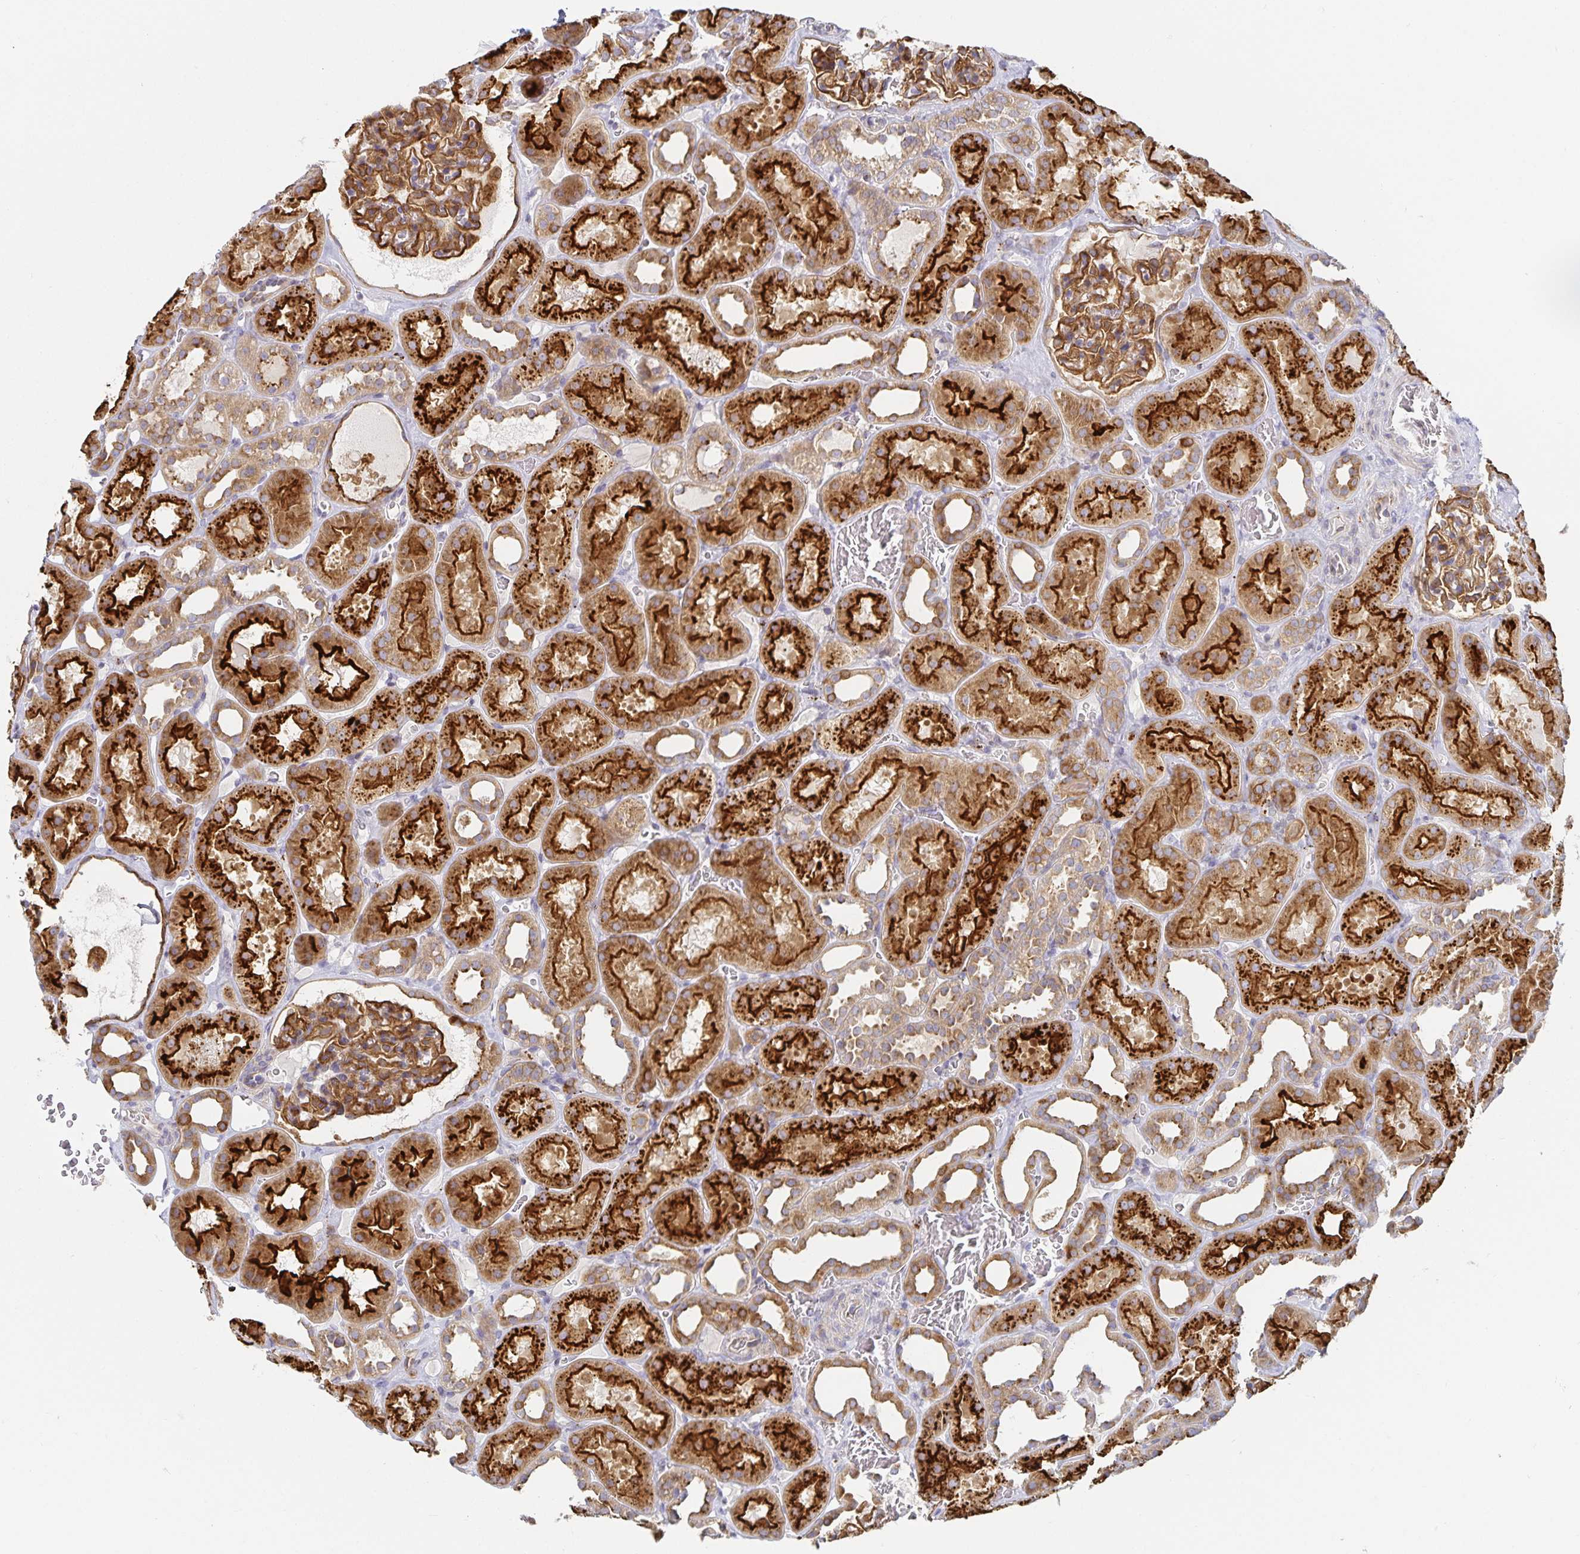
{"staining": {"intensity": "moderate", "quantity": ">75%", "location": "cytoplasmic/membranous"}, "tissue": "kidney", "cell_type": "Cells in glomeruli", "image_type": "normal", "snomed": [{"axis": "morphology", "description": "Normal tissue, NOS"}, {"axis": "topography", "description": "Kidney"}], "caption": "Protein positivity by immunohistochemistry (IHC) displays moderate cytoplasmic/membranous staining in about >75% of cells in glomeruli in unremarkable kidney. The staining was performed using DAB (3,3'-diaminobenzidine), with brown indicating positive protein expression. Nuclei are stained blue with hematoxylin.", "gene": "NOMO1", "patient": {"sex": "female", "age": 41}}